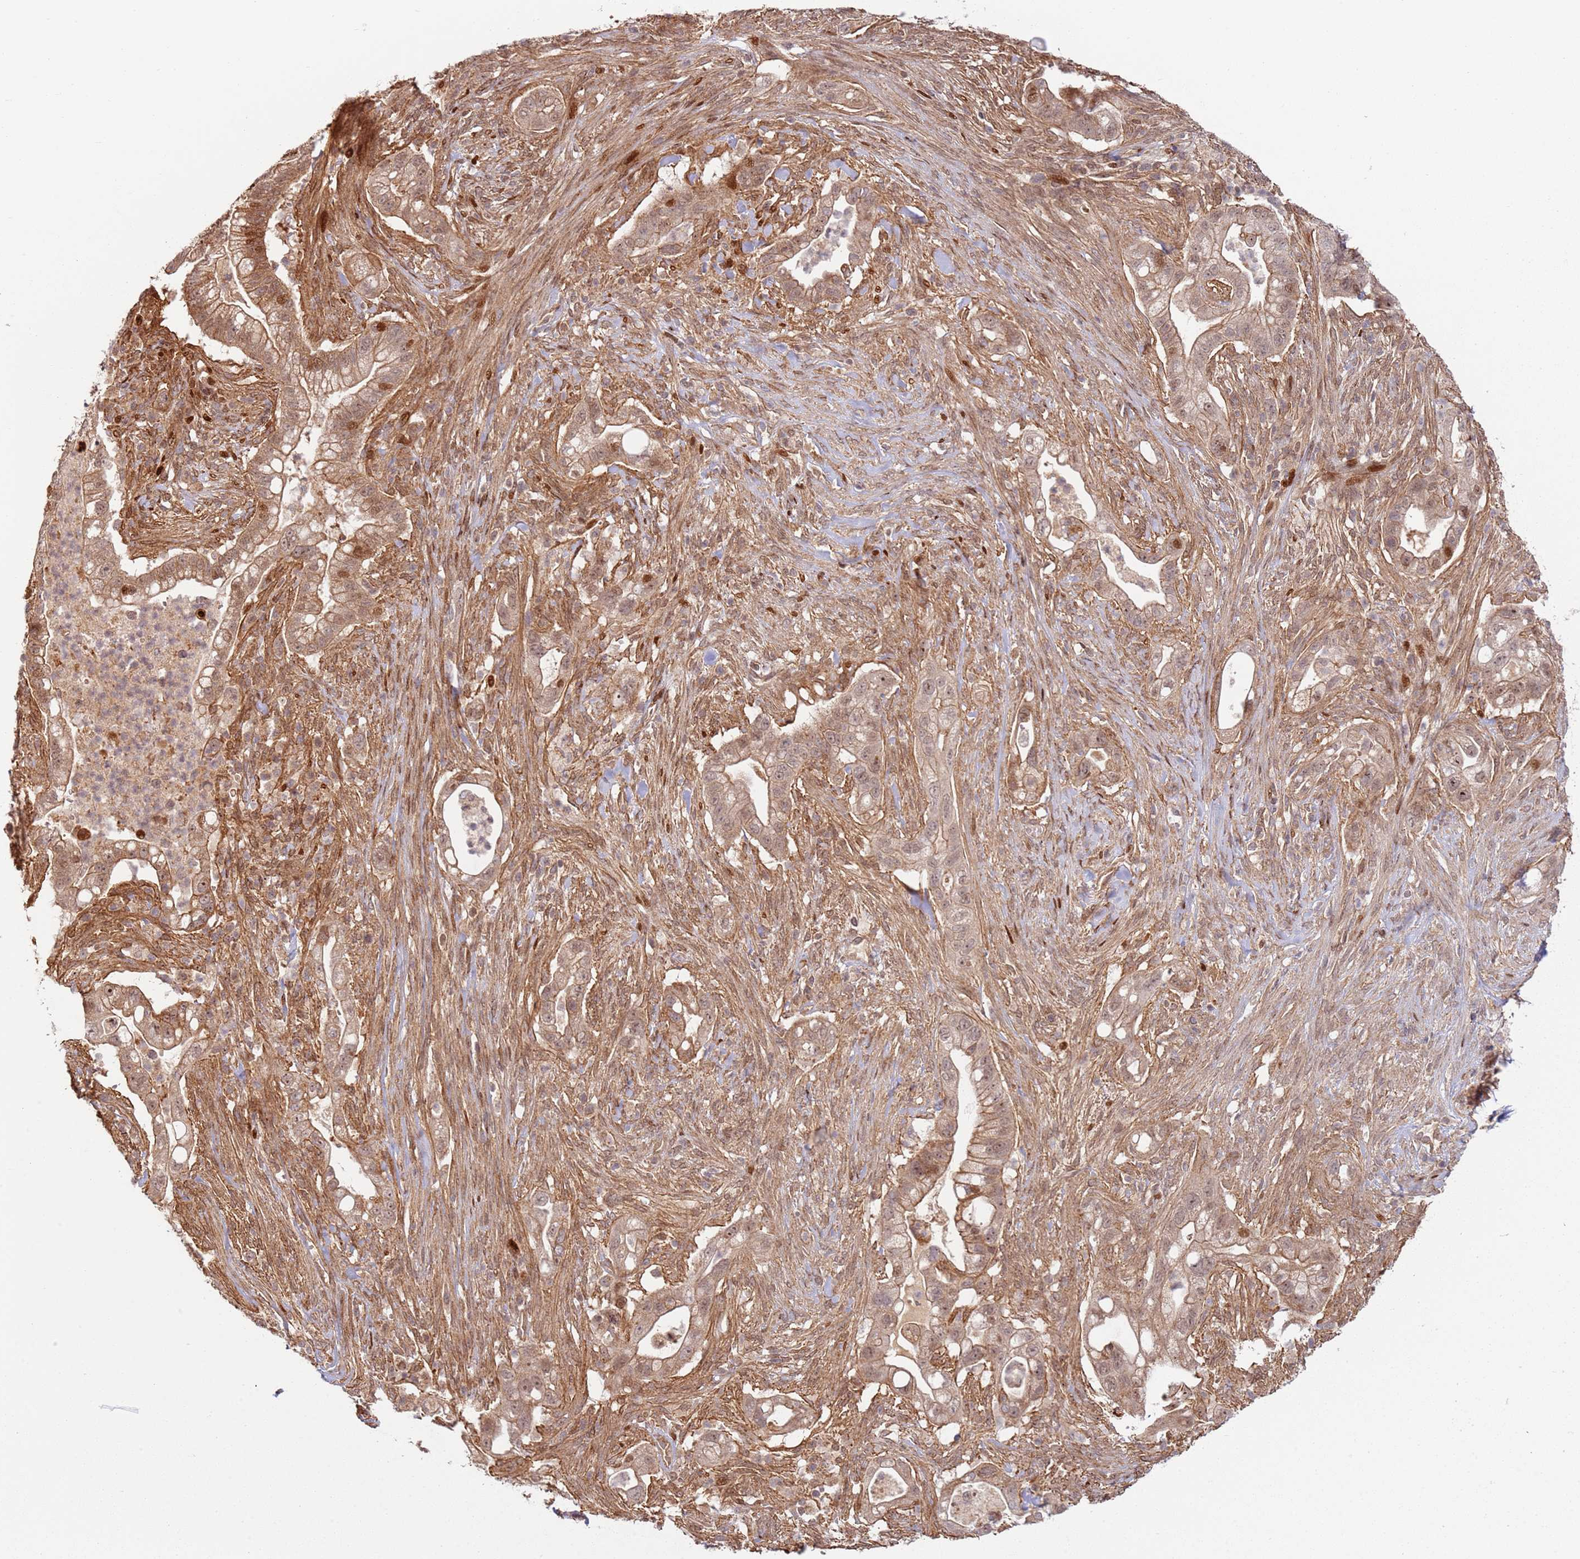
{"staining": {"intensity": "moderate", "quantity": ">75%", "location": "cytoplasmic/membranous,nuclear"}, "tissue": "pancreatic cancer", "cell_type": "Tumor cells", "image_type": "cancer", "snomed": [{"axis": "morphology", "description": "Adenocarcinoma, NOS"}, {"axis": "topography", "description": "Pancreas"}], "caption": "Pancreatic adenocarcinoma stained with immunohistochemistry (IHC) shows moderate cytoplasmic/membranous and nuclear staining in approximately >75% of tumor cells.", "gene": "TMEM233", "patient": {"sex": "male", "age": 44}}